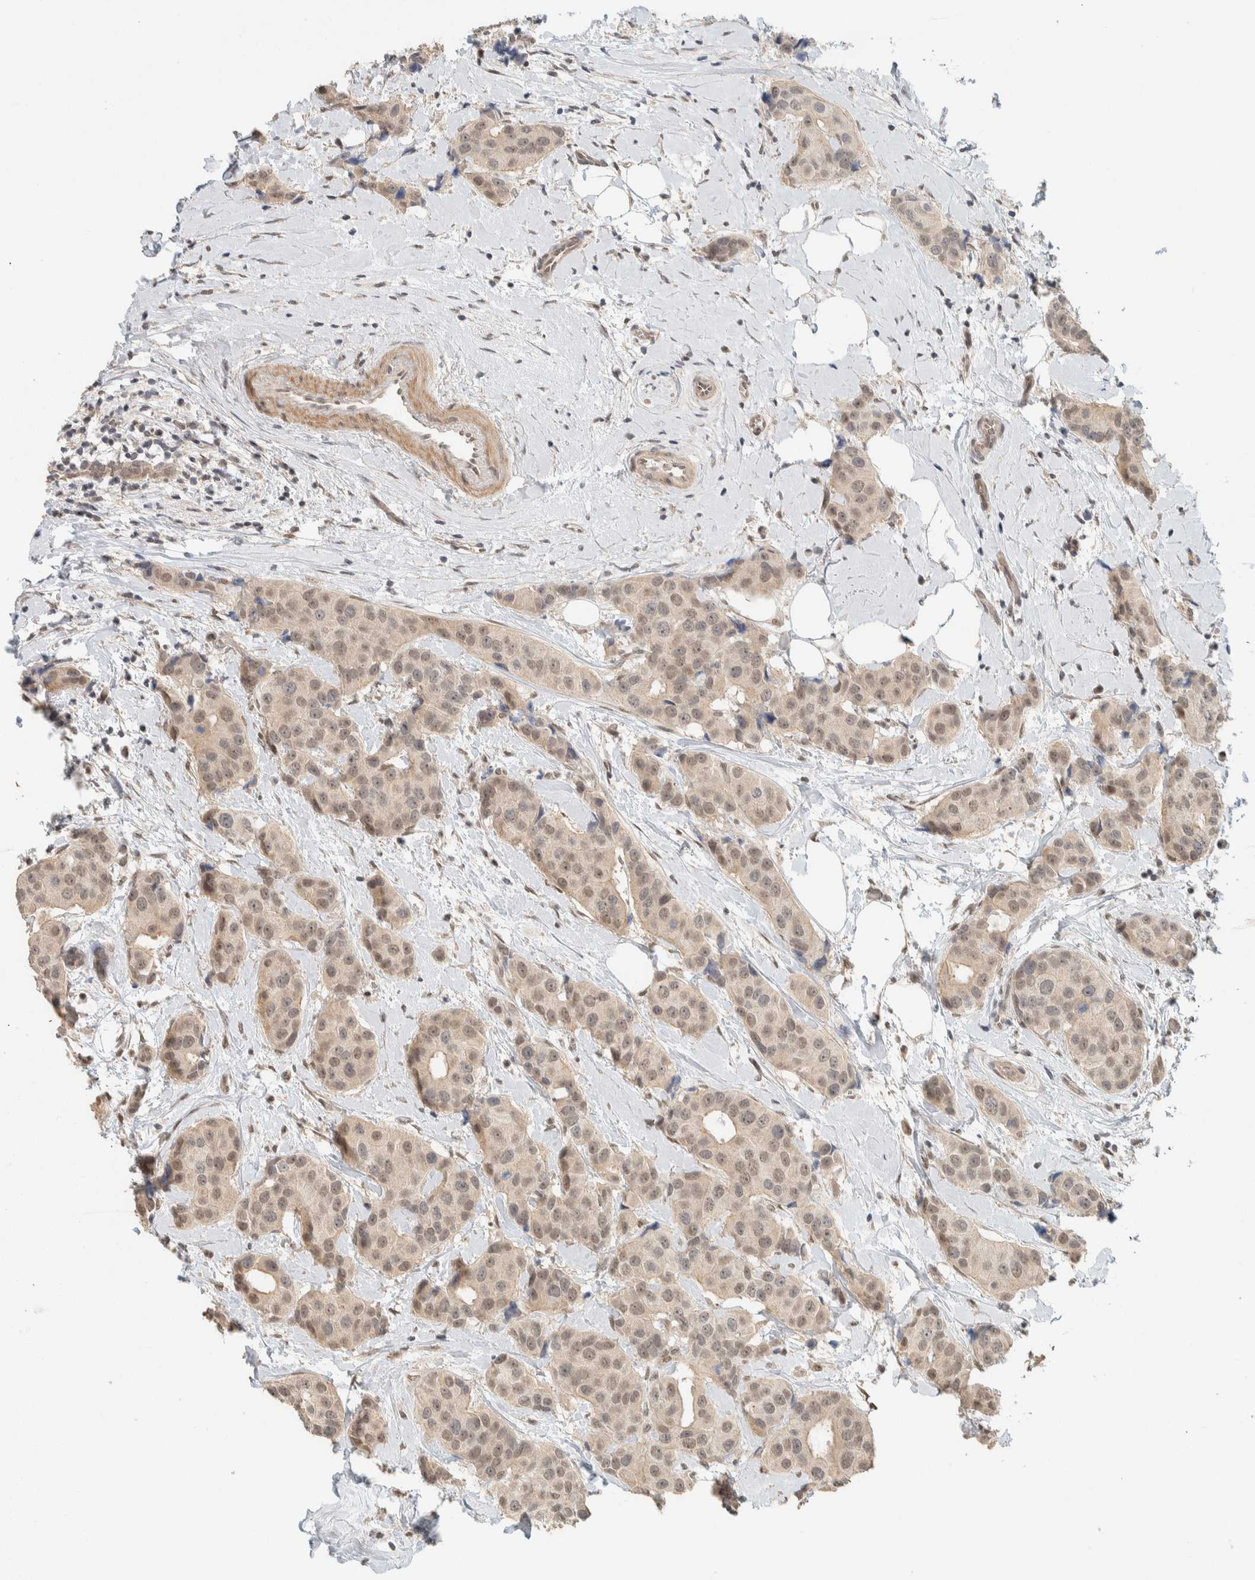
{"staining": {"intensity": "weak", "quantity": ">75%", "location": "cytoplasmic/membranous,nuclear"}, "tissue": "breast cancer", "cell_type": "Tumor cells", "image_type": "cancer", "snomed": [{"axis": "morphology", "description": "Normal tissue, NOS"}, {"axis": "morphology", "description": "Duct carcinoma"}, {"axis": "topography", "description": "Breast"}], "caption": "Protein expression analysis of infiltrating ductal carcinoma (breast) demonstrates weak cytoplasmic/membranous and nuclear staining in about >75% of tumor cells.", "gene": "ZBTB2", "patient": {"sex": "female", "age": 39}}